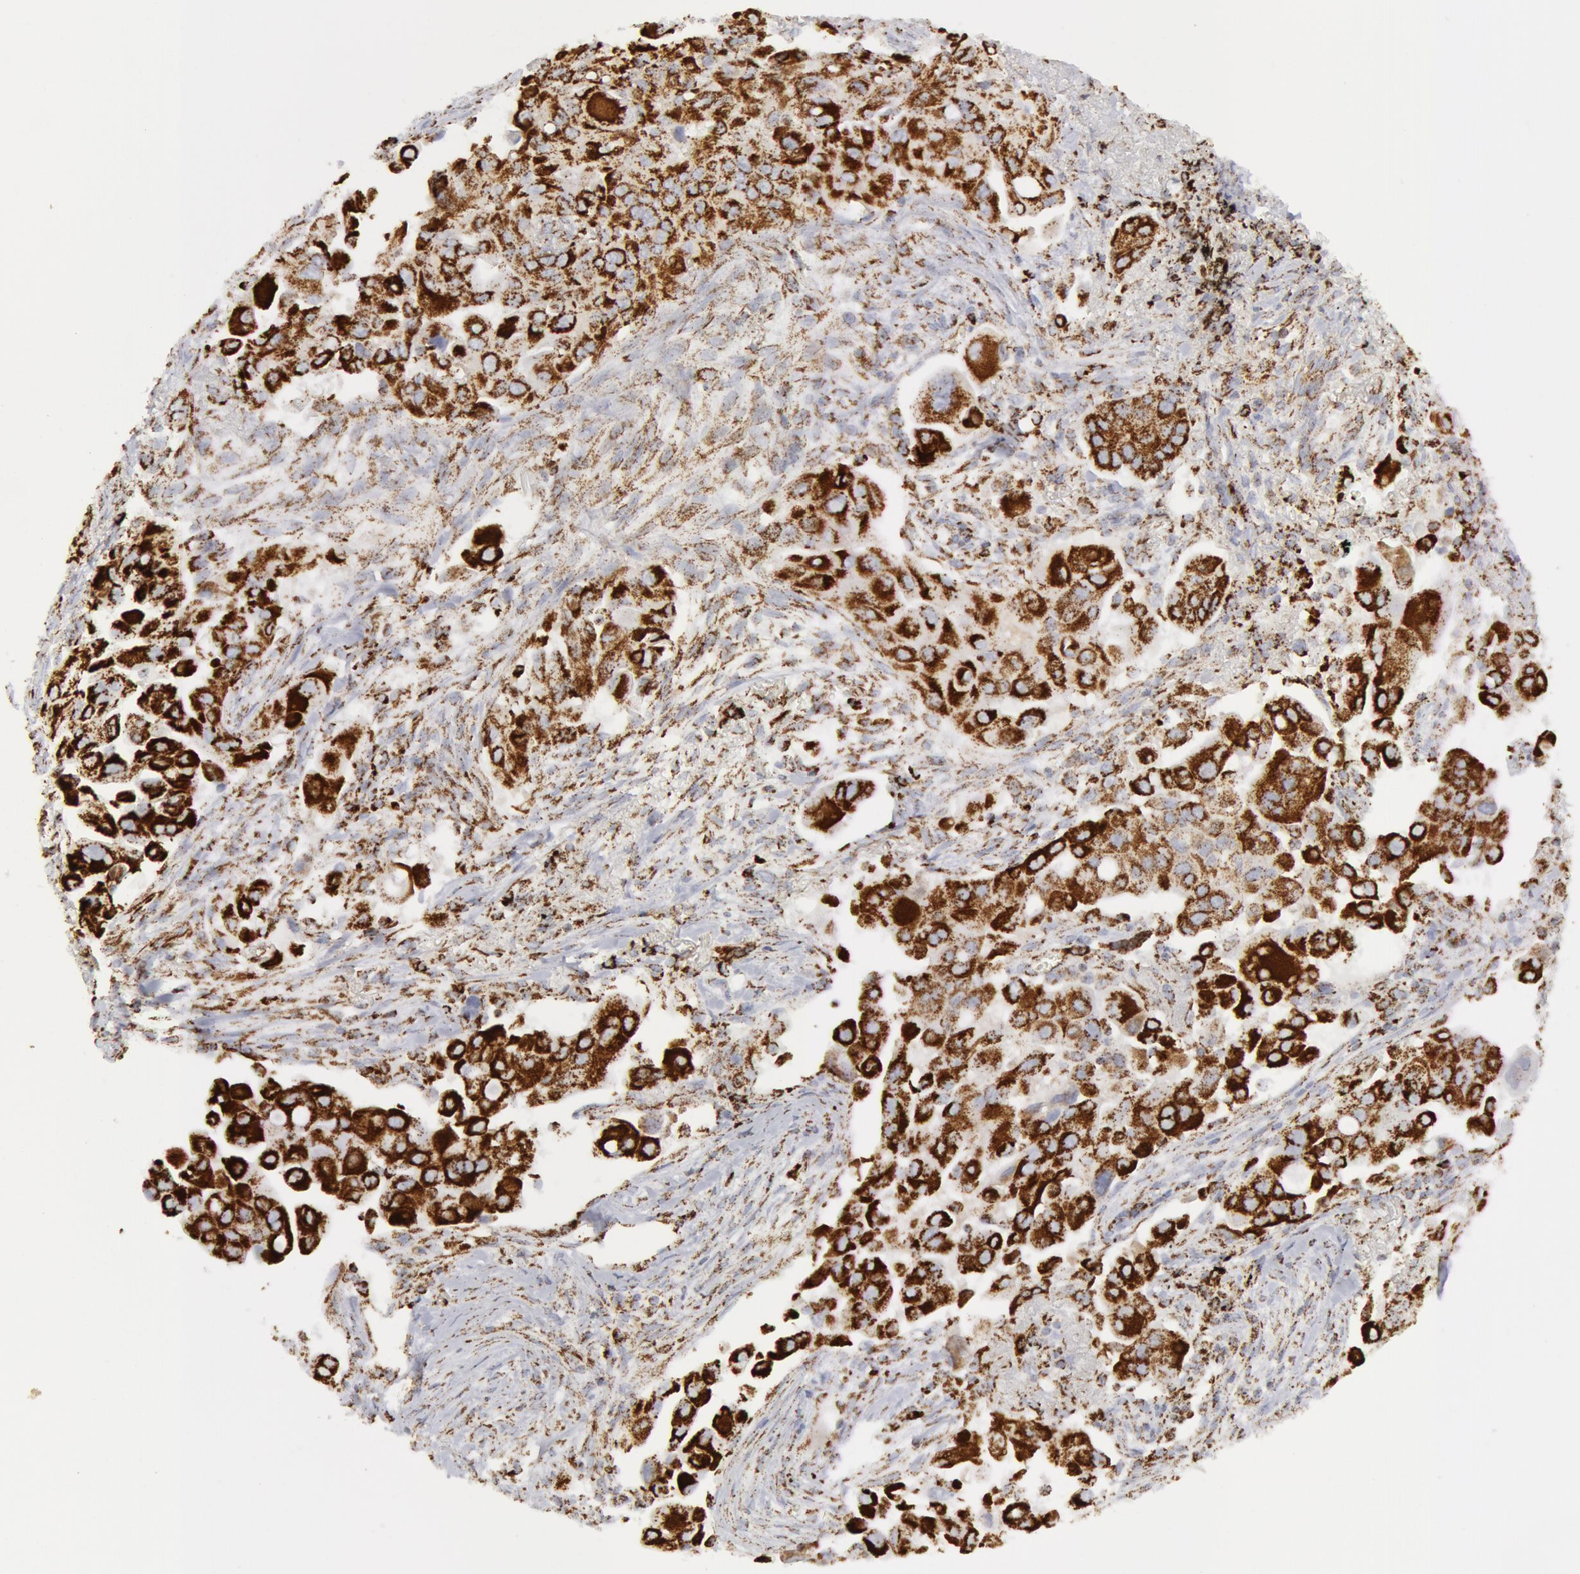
{"staining": {"intensity": "strong", "quantity": ">75%", "location": "cytoplasmic/membranous"}, "tissue": "lung cancer", "cell_type": "Tumor cells", "image_type": "cancer", "snomed": [{"axis": "morphology", "description": "Adenocarcinoma, NOS"}, {"axis": "topography", "description": "Lung"}], "caption": "A high-resolution image shows immunohistochemistry staining of lung cancer, which shows strong cytoplasmic/membranous positivity in approximately >75% of tumor cells. (brown staining indicates protein expression, while blue staining denotes nuclei).", "gene": "ATP5F1B", "patient": {"sex": "male", "age": 68}}